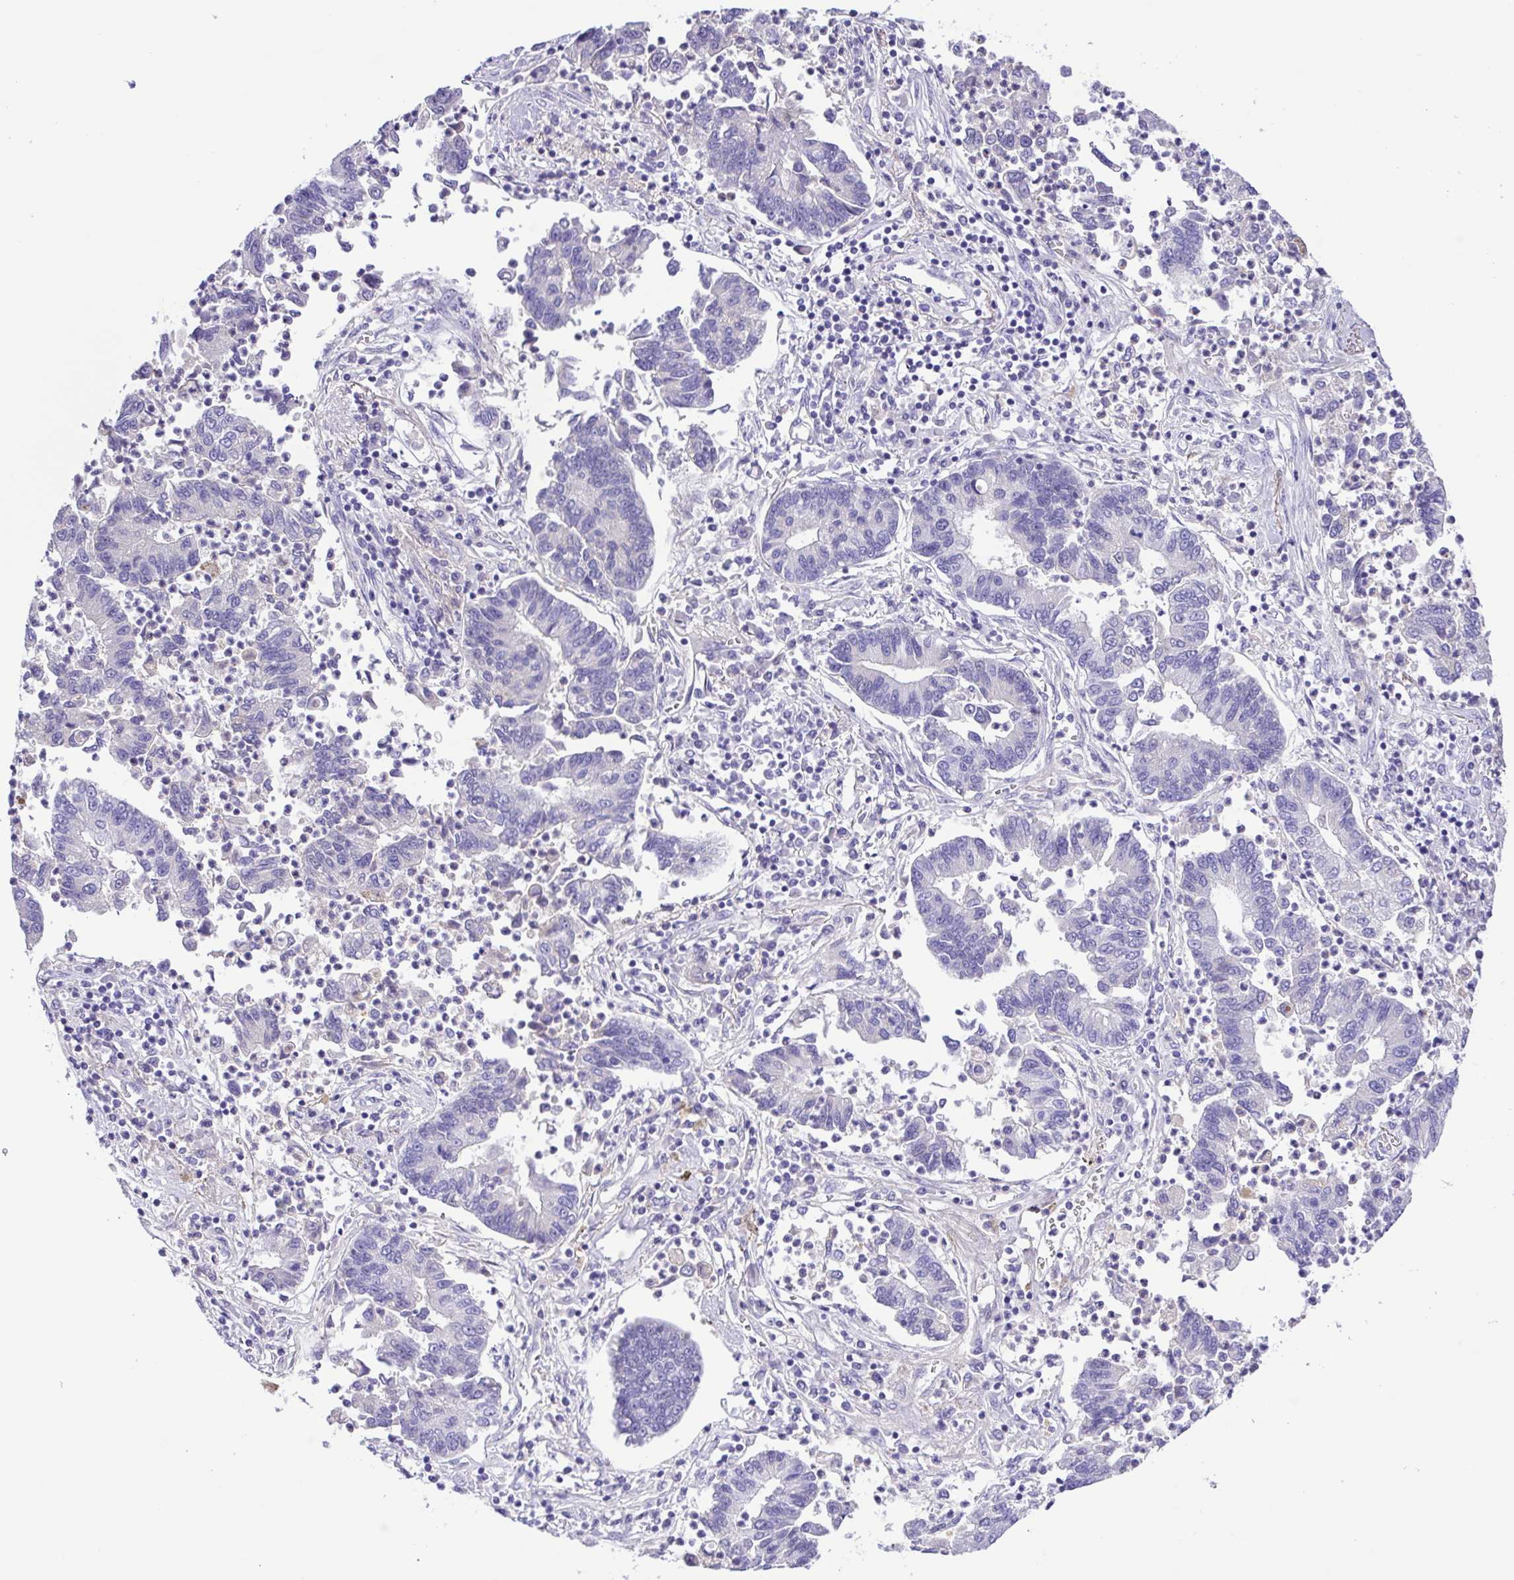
{"staining": {"intensity": "negative", "quantity": "none", "location": "none"}, "tissue": "lung cancer", "cell_type": "Tumor cells", "image_type": "cancer", "snomed": [{"axis": "morphology", "description": "Adenocarcinoma, NOS"}, {"axis": "topography", "description": "Lung"}], "caption": "The histopathology image exhibits no staining of tumor cells in lung adenocarcinoma. (Brightfield microscopy of DAB (3,3'-diaminobenzidine) immunohistochemistry at high magnification).", "gene": "IGFL1", "patient": {"sex": "female", "age": 57}}